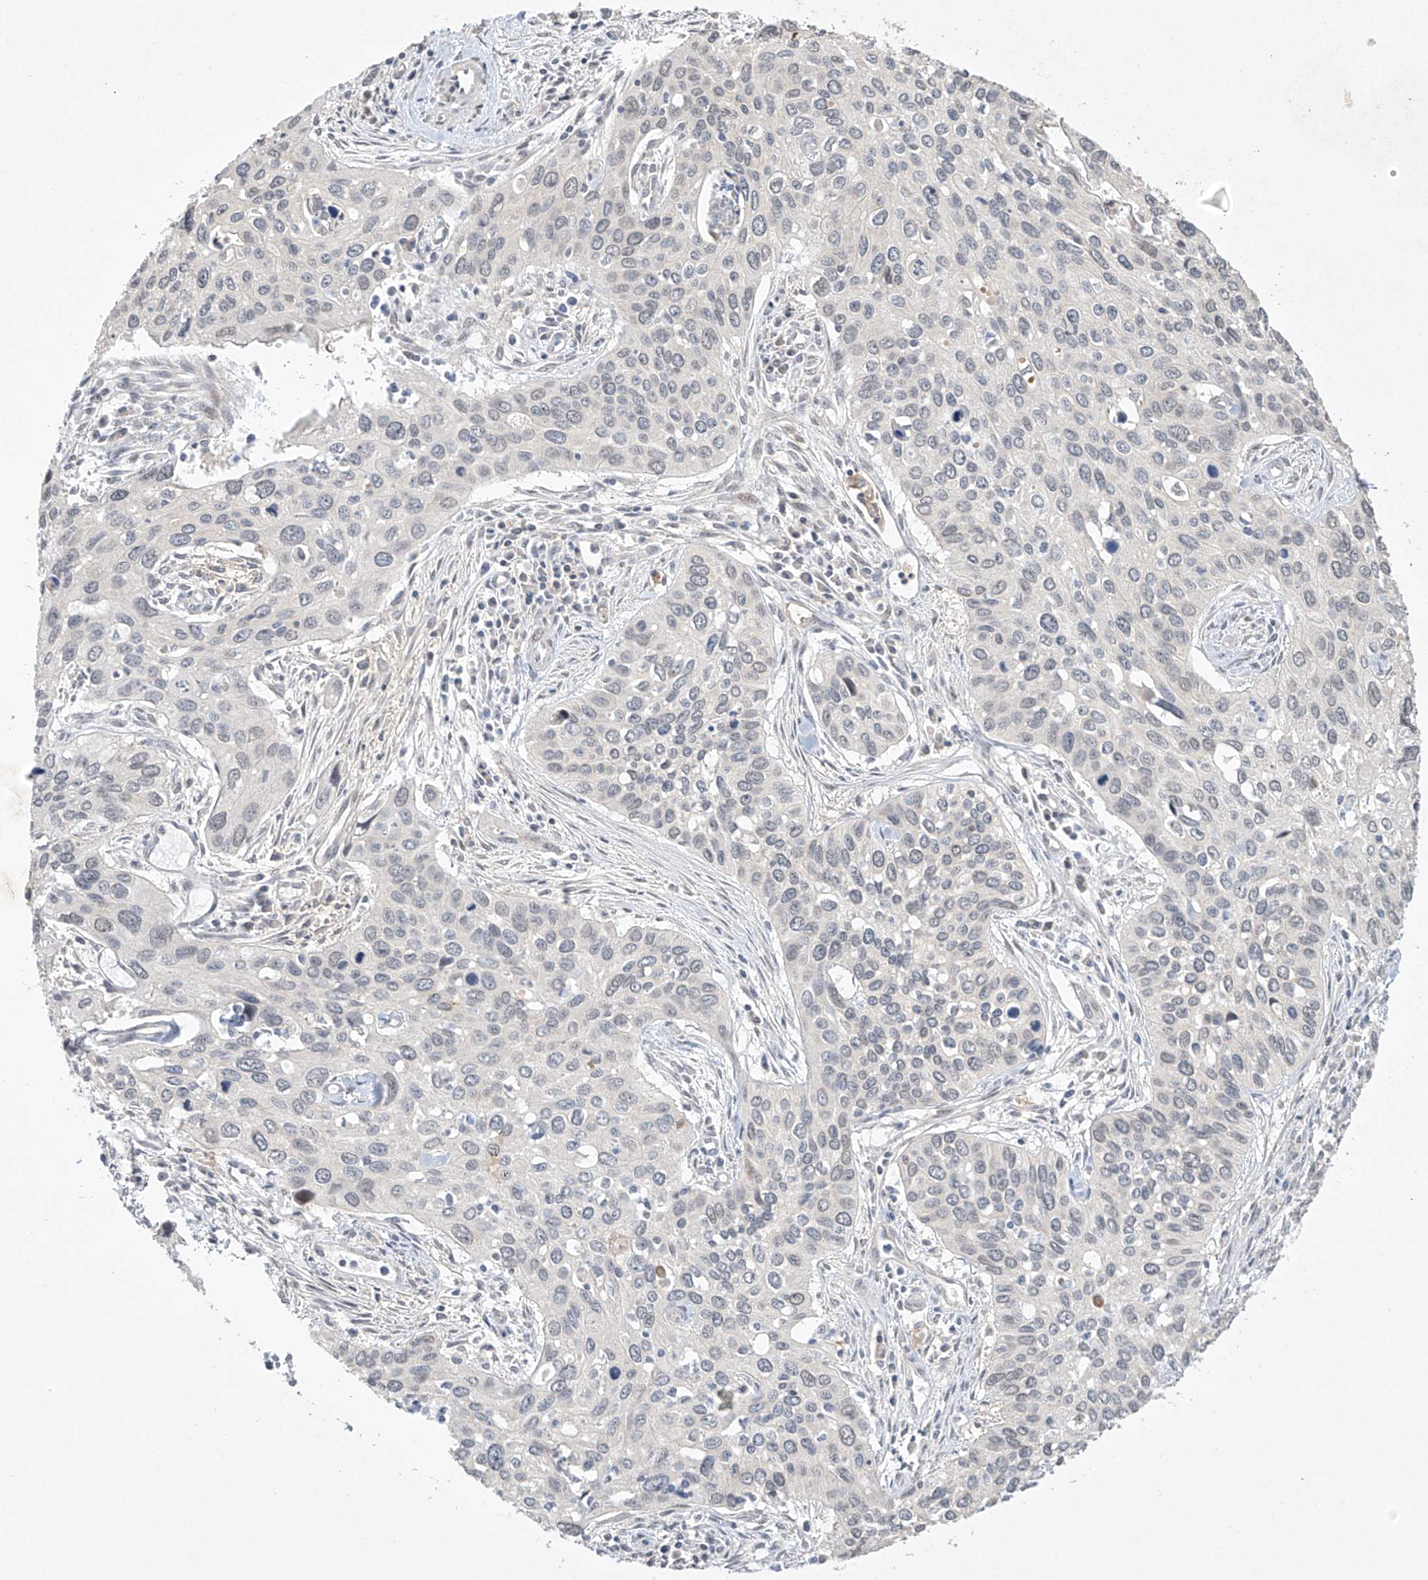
{"staining": {"intensity": "negative", "quantity": "none", "location": "none"}, "tissue": "cervical cancer", "cell_type": "Tumor cells", "image_type": "cancer", "snomed": [{"axis": "morphology", "description": "Squamous cell carcinoma, NOS"}, {"axis": "topography", "description": "Cervix"}], "caption": "Tumor cells are negative for brown protein staining in squamous cell carcinoma (cervical).", "gene": "TASP1", "patient": {"sex": "female", "age": 55}}